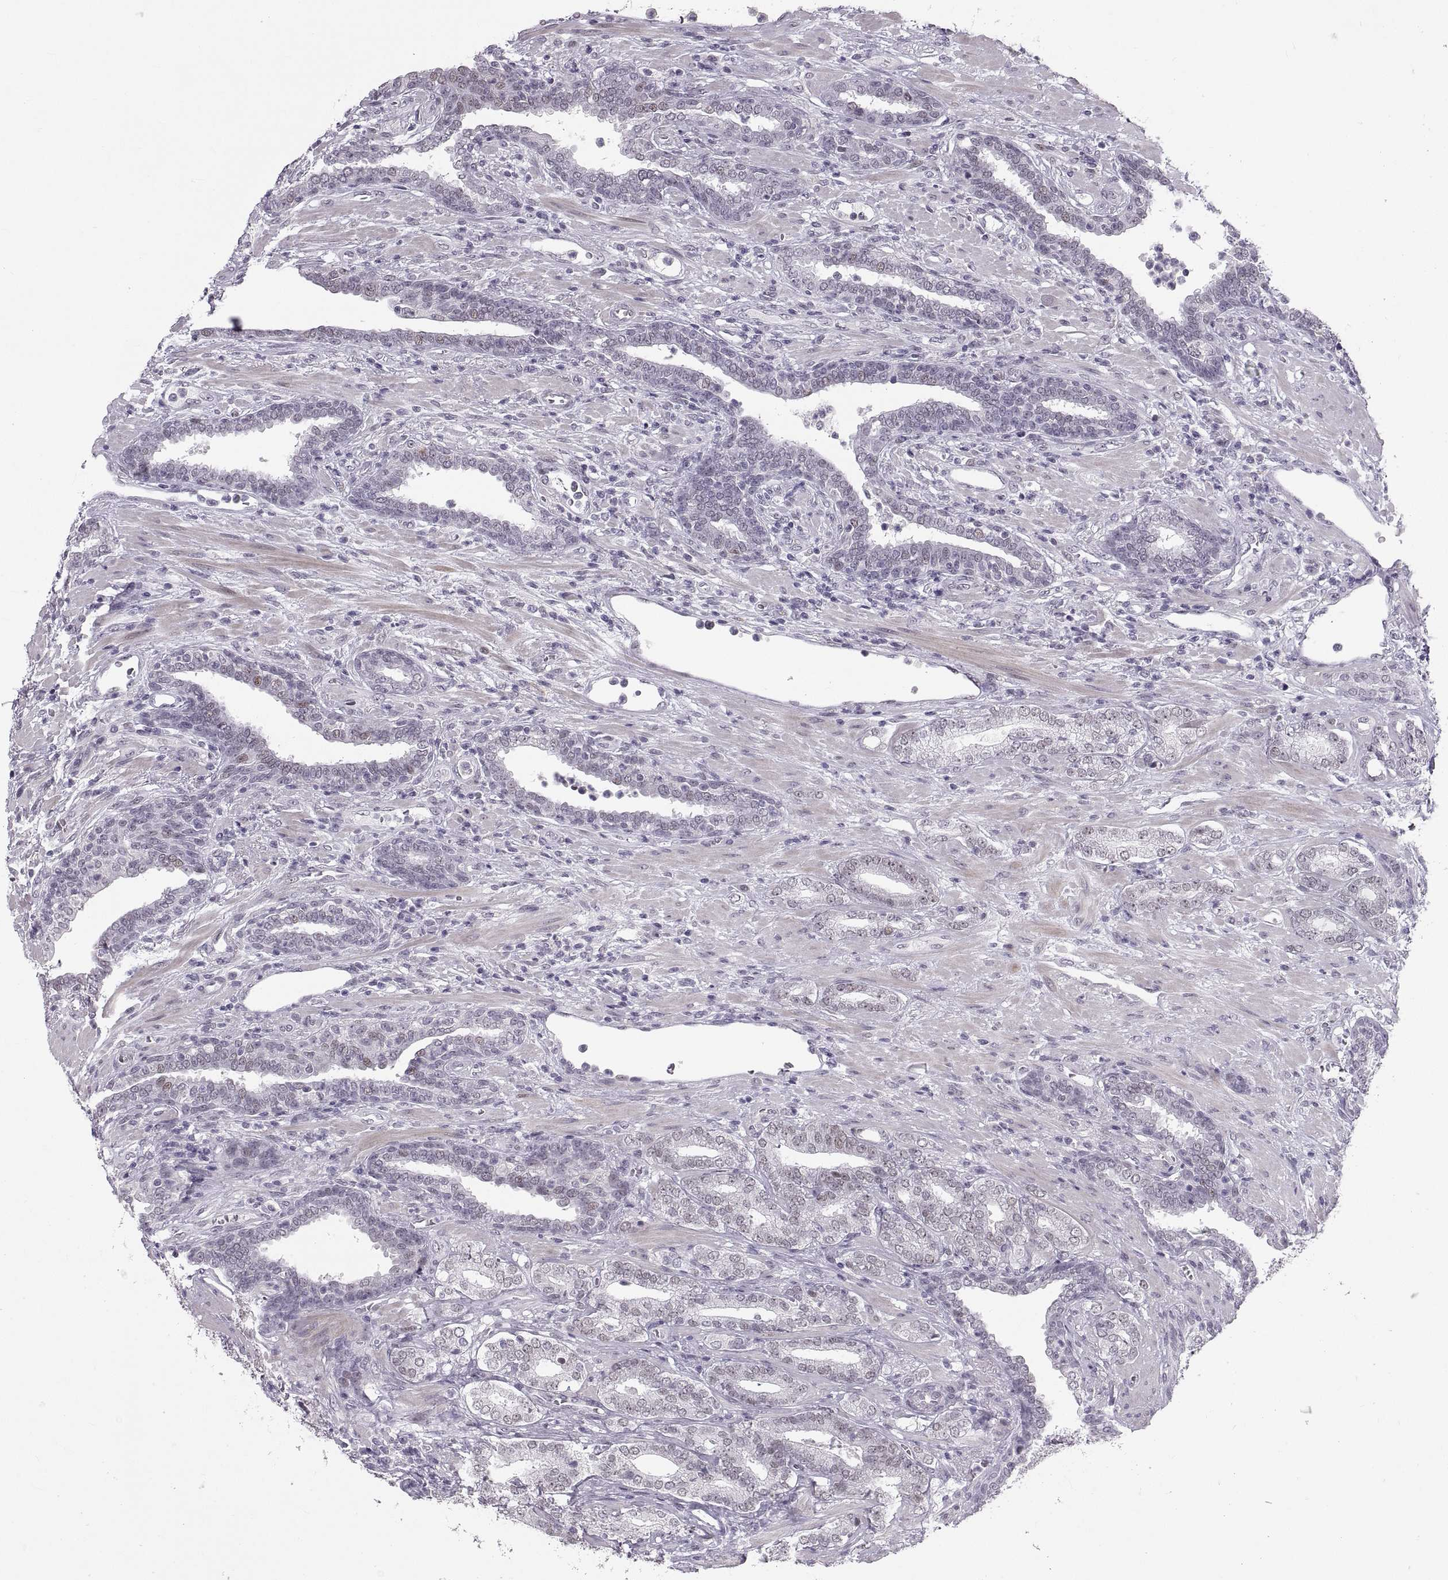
{"staining": {"intensity": "weak", "quantity": "<25%", "location": "cytoplasmic/membranous"}, "tissue": "prostate cancer", "cell_type": "Tumor cells", "image_type": "cancer", "snomed": [{"axis": "morphology", "description": "Adenocarcinoma, Low grade"}, {"axis": "topography", "description": "Prostate"}], "caption": "Adenocarcinoma (low-grade) (prostate) was stained to show a protein in brown. There is no significant positivity in tumor cells.", "gene": "NANOS3", "patient": {"sex": "male", "age": 61}}